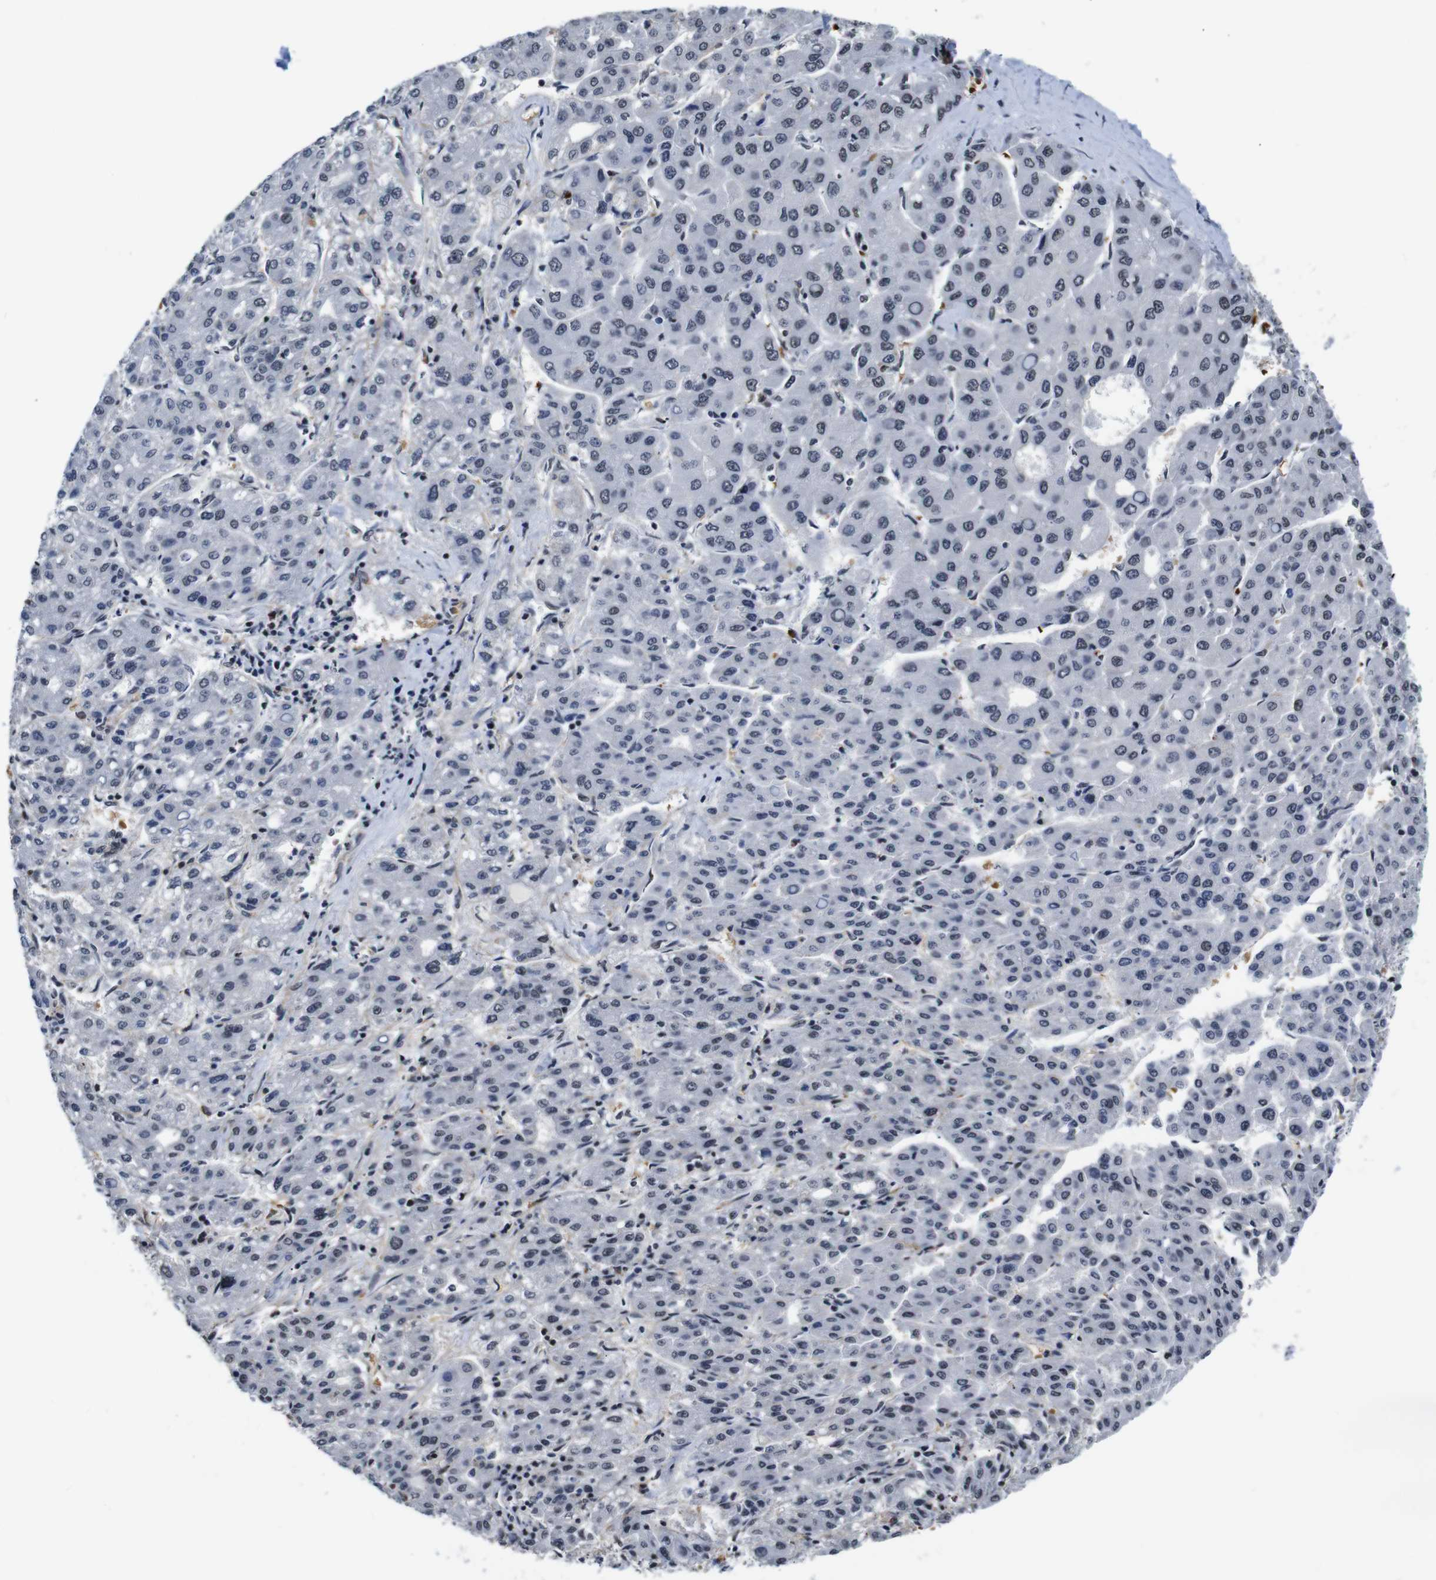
{"staining": {"intensity": "negative", "quantity": "none", "location": "none"}, "tissue": "liver cancer", "cell_type": "Tumor cells", "image_type": "cancer", "snomed": [{"axis": "morphology", "description": "Carcinoma, Hepatocellular, NOS"}, {"axis": "topography", "description": "Liver"}], "caption": "Immunohistochemistry photomicrograph of neoplastic tissue: liver cancer stained with DAB demonstrates no significant protein expression in tumor cells. (Brightfield microscopy of DAB (3,3'-diaminobenzidine) immunohistochemistry at high magnification).", "gene": "ILDR2", "patient": {"sex": "male", "age": 65}}